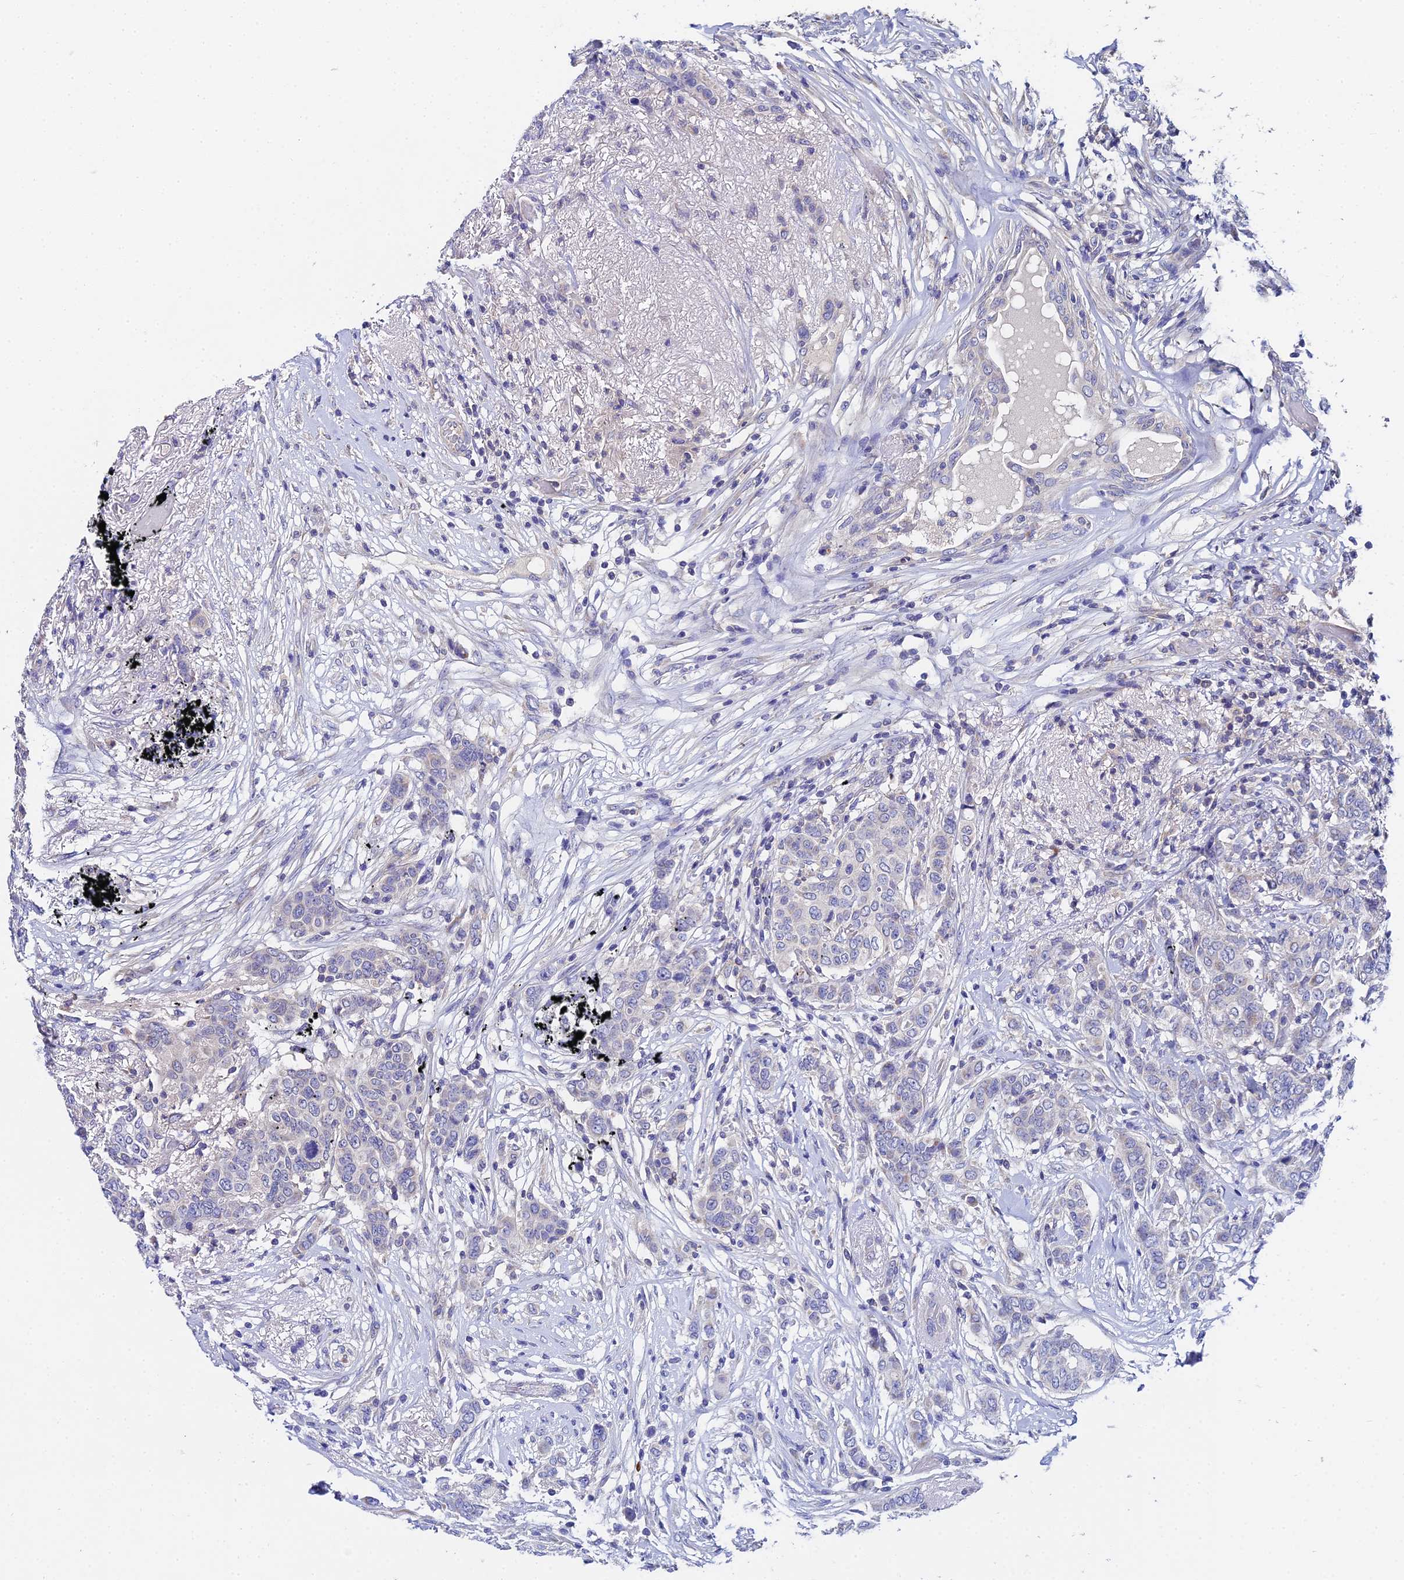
{"staining": {"intensity": "negative", "quantity": "none", "location": "none"}, "tissue": "breast cancer", "cell_type": "Tumor cells", "image_type": "cancer", "snomed": [{"axis": "morphology", "description": "Lobular carcinoma"}, {"axis": "topography", "description": "Breast"}], "caption": "This is an immunohistochemistry (IHC) image of human breast cancer. There is no positivity in tumor cells.", "gene": "UBE2L3", "patient": {"sex": "female", "age": 51}}